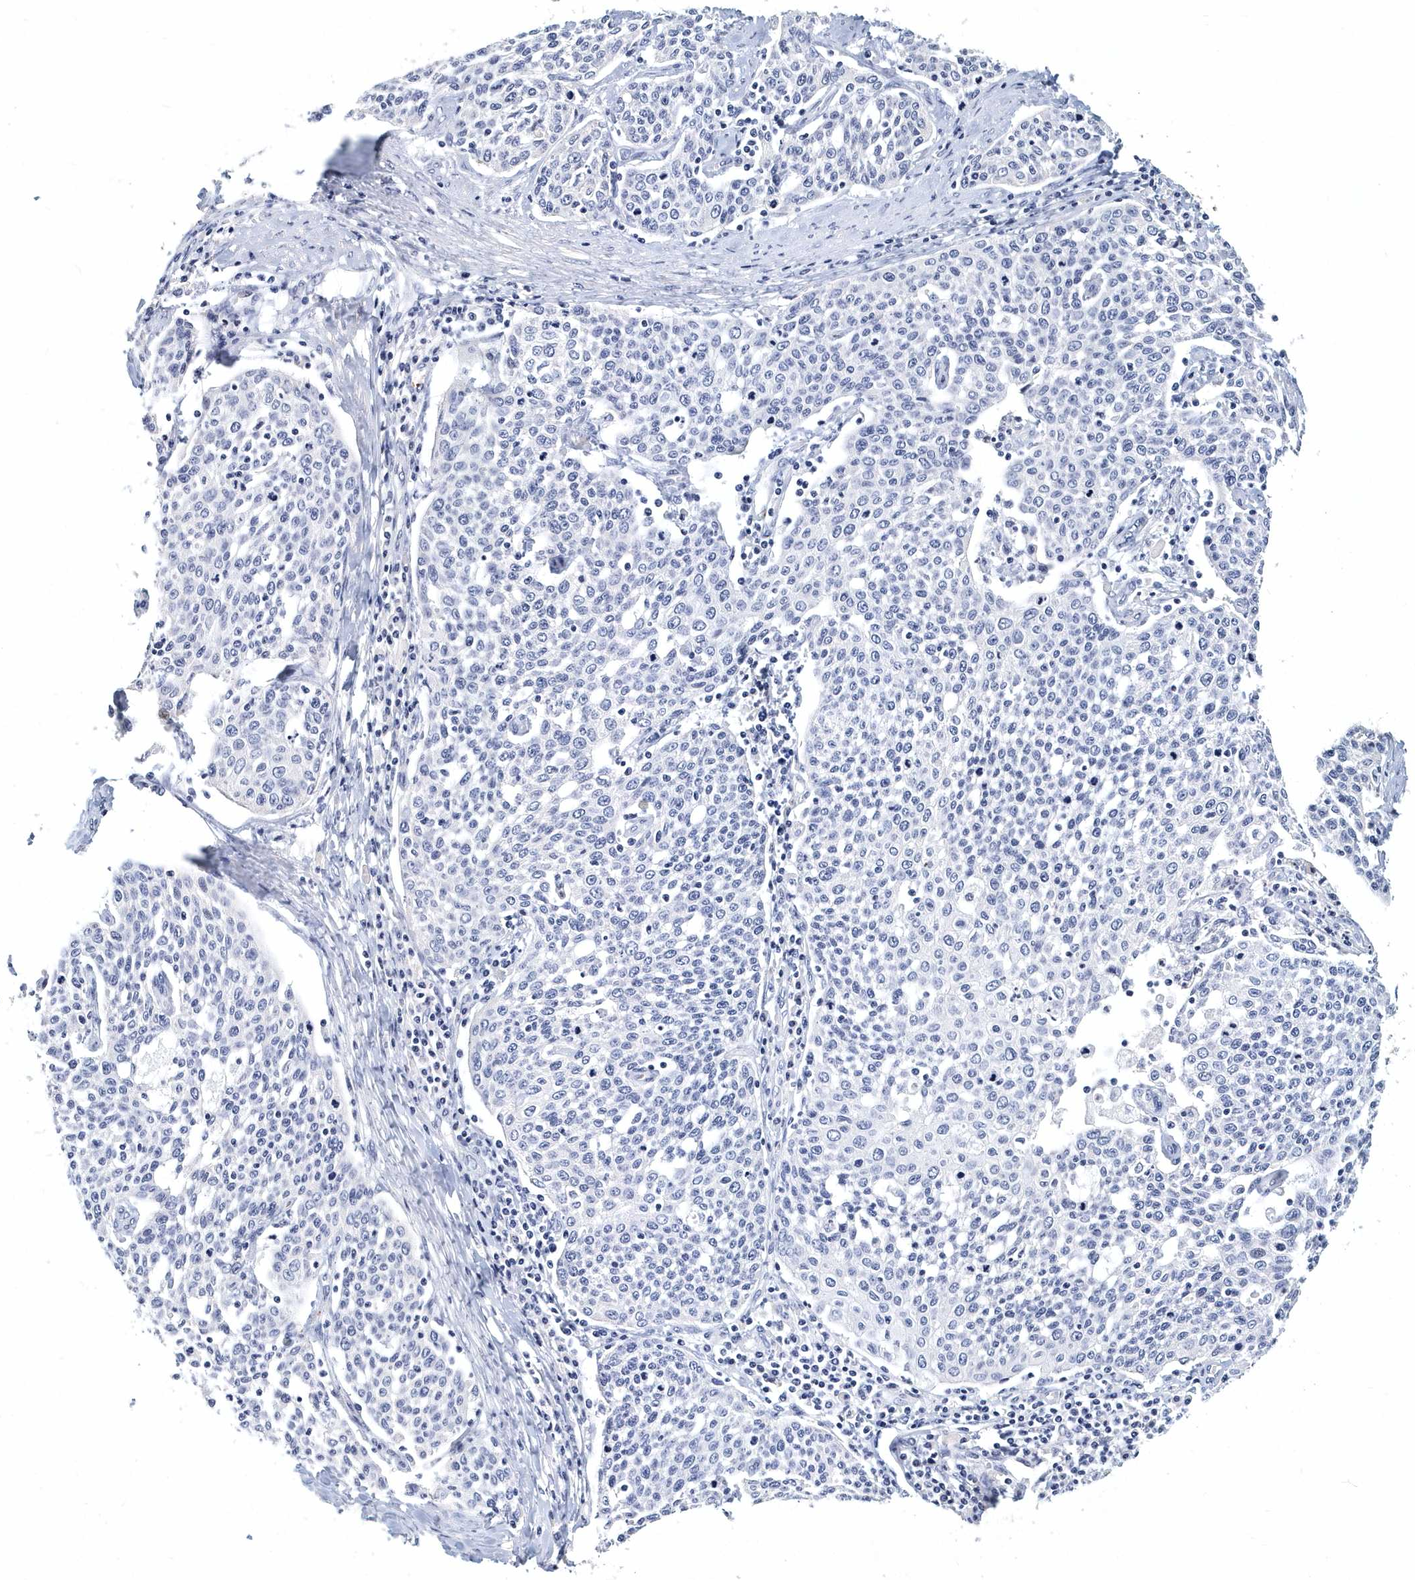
{"staining": {"intensity": "negative", "quantity": "none", "location": "none"}, "tissue": "cervical cancer", "cell_type": "Tumor cells", "image_type": "cancer", "snomed": [{"axis": "morphology", "description": "Squamous cell carcinoma, NOS"}, {"axis": "topography", "description": "Cervix"}], "caption": "This histopathology image is of cervical cancer (squamous cell carcinoma) stained with immunohistochemistry (IHC) to label a protein in brown with the nuclei are counter-stained blue. There is no expression in tumor cells.", "gene": "ITGA2B", "patient": {"sex": "female", "age": 34}}